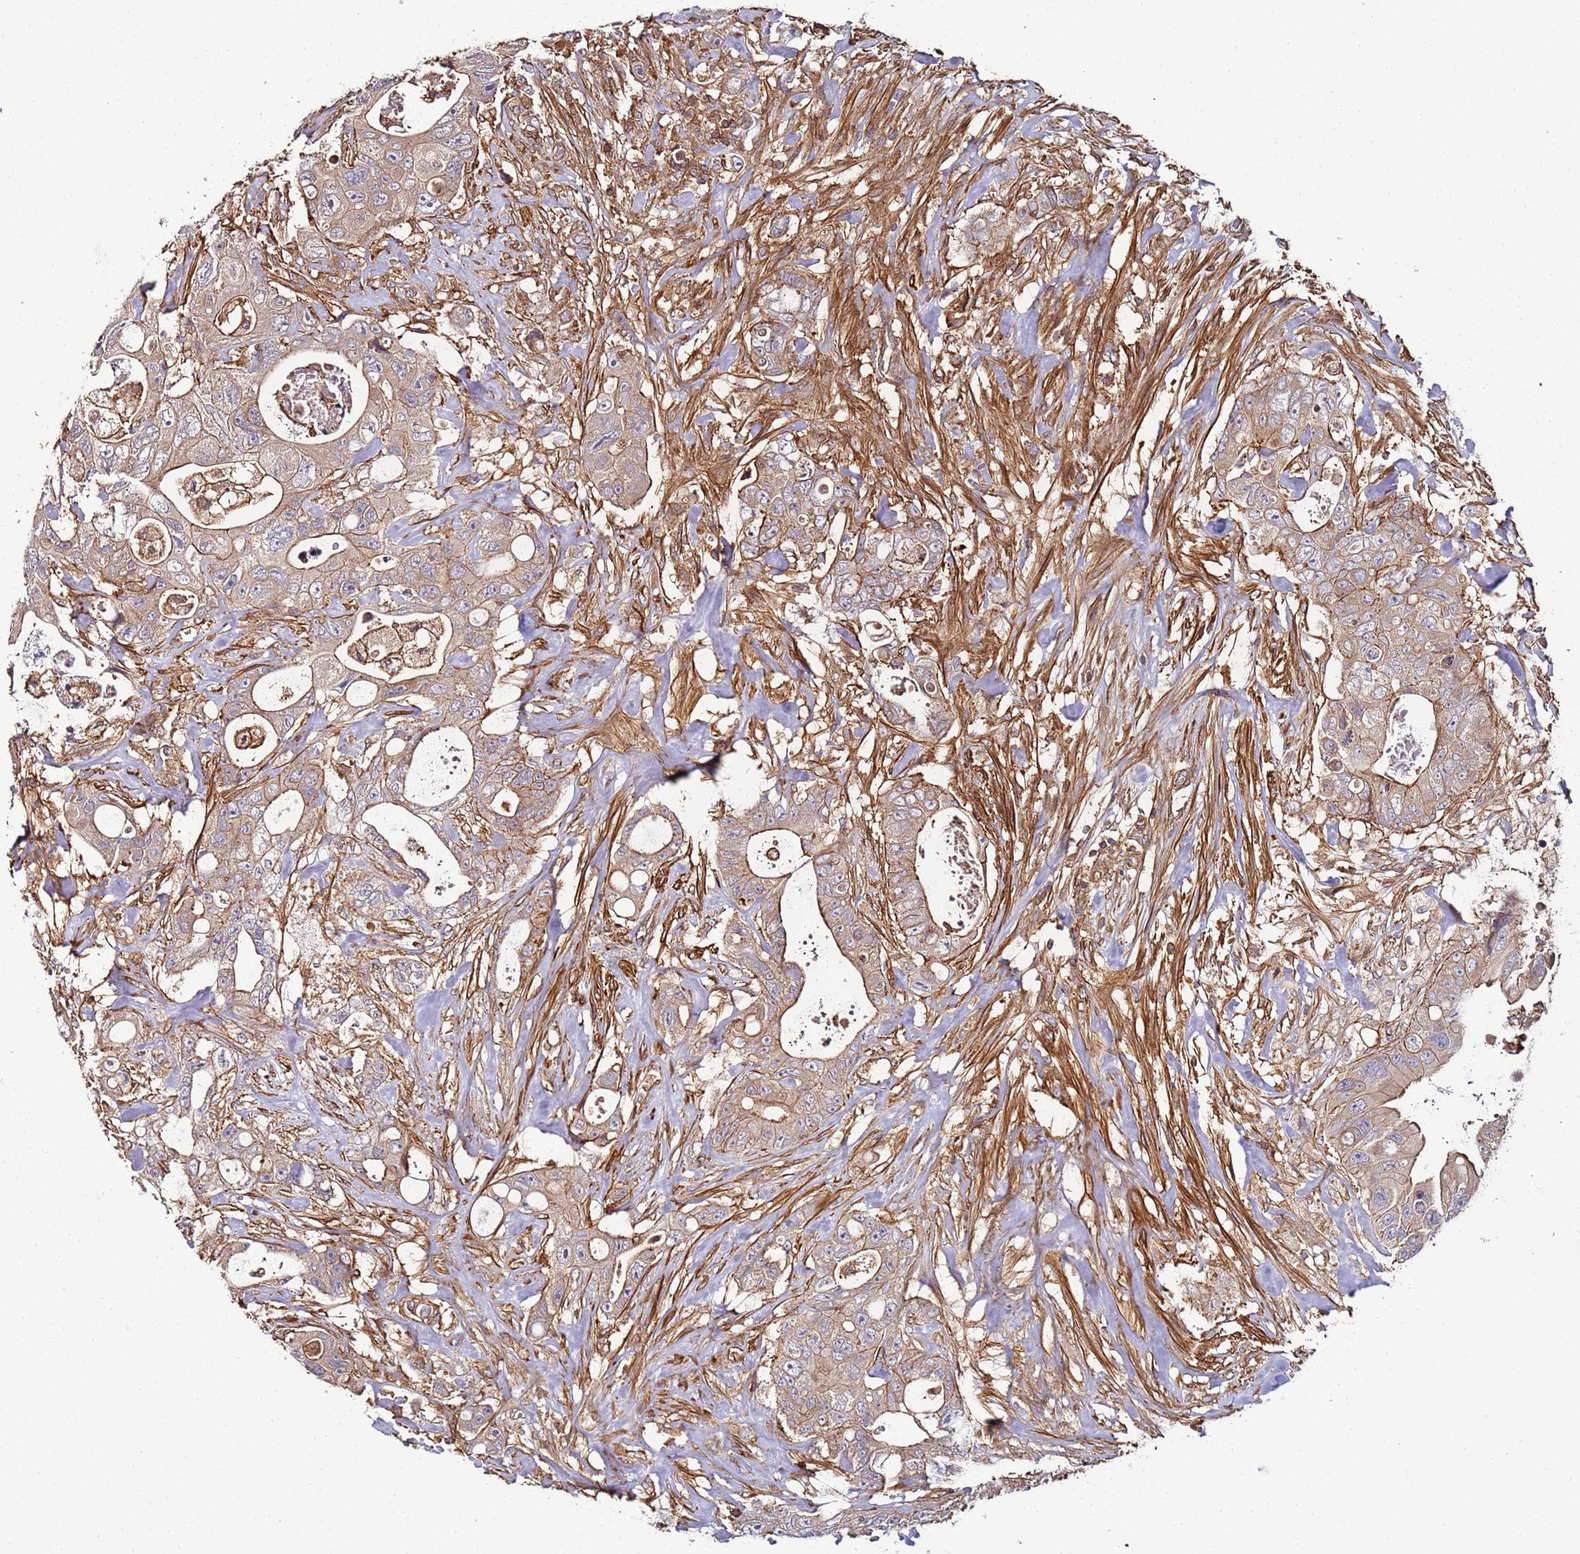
{"staining": {"intensity": "moderate", "quantity": "25%-75%", "location": "cytoplasmic/membranous"}, "tissue": "colorectal cancer", "cell_type": "Tumor cells", "image_type": "cancer", "snomed": [{"axis": "morphology", "description": "Adenocarcinoma, NOS"}, {"axis": "topography", "description": "Colon"}], "caption": "Immunohistochemistry photomicrograph of neoplastic tissue: adenocarcinoma (colorectal) stained using immunohistochemistry exhibits medium levels of moderate protein expression localized specifically in the cytoplasmic/membranous of tumor cells, appearing as a cytoplasmic/membranous brown color.", "gene": "CYP2U1", "patient": {"sex": "female", "age": 46}}